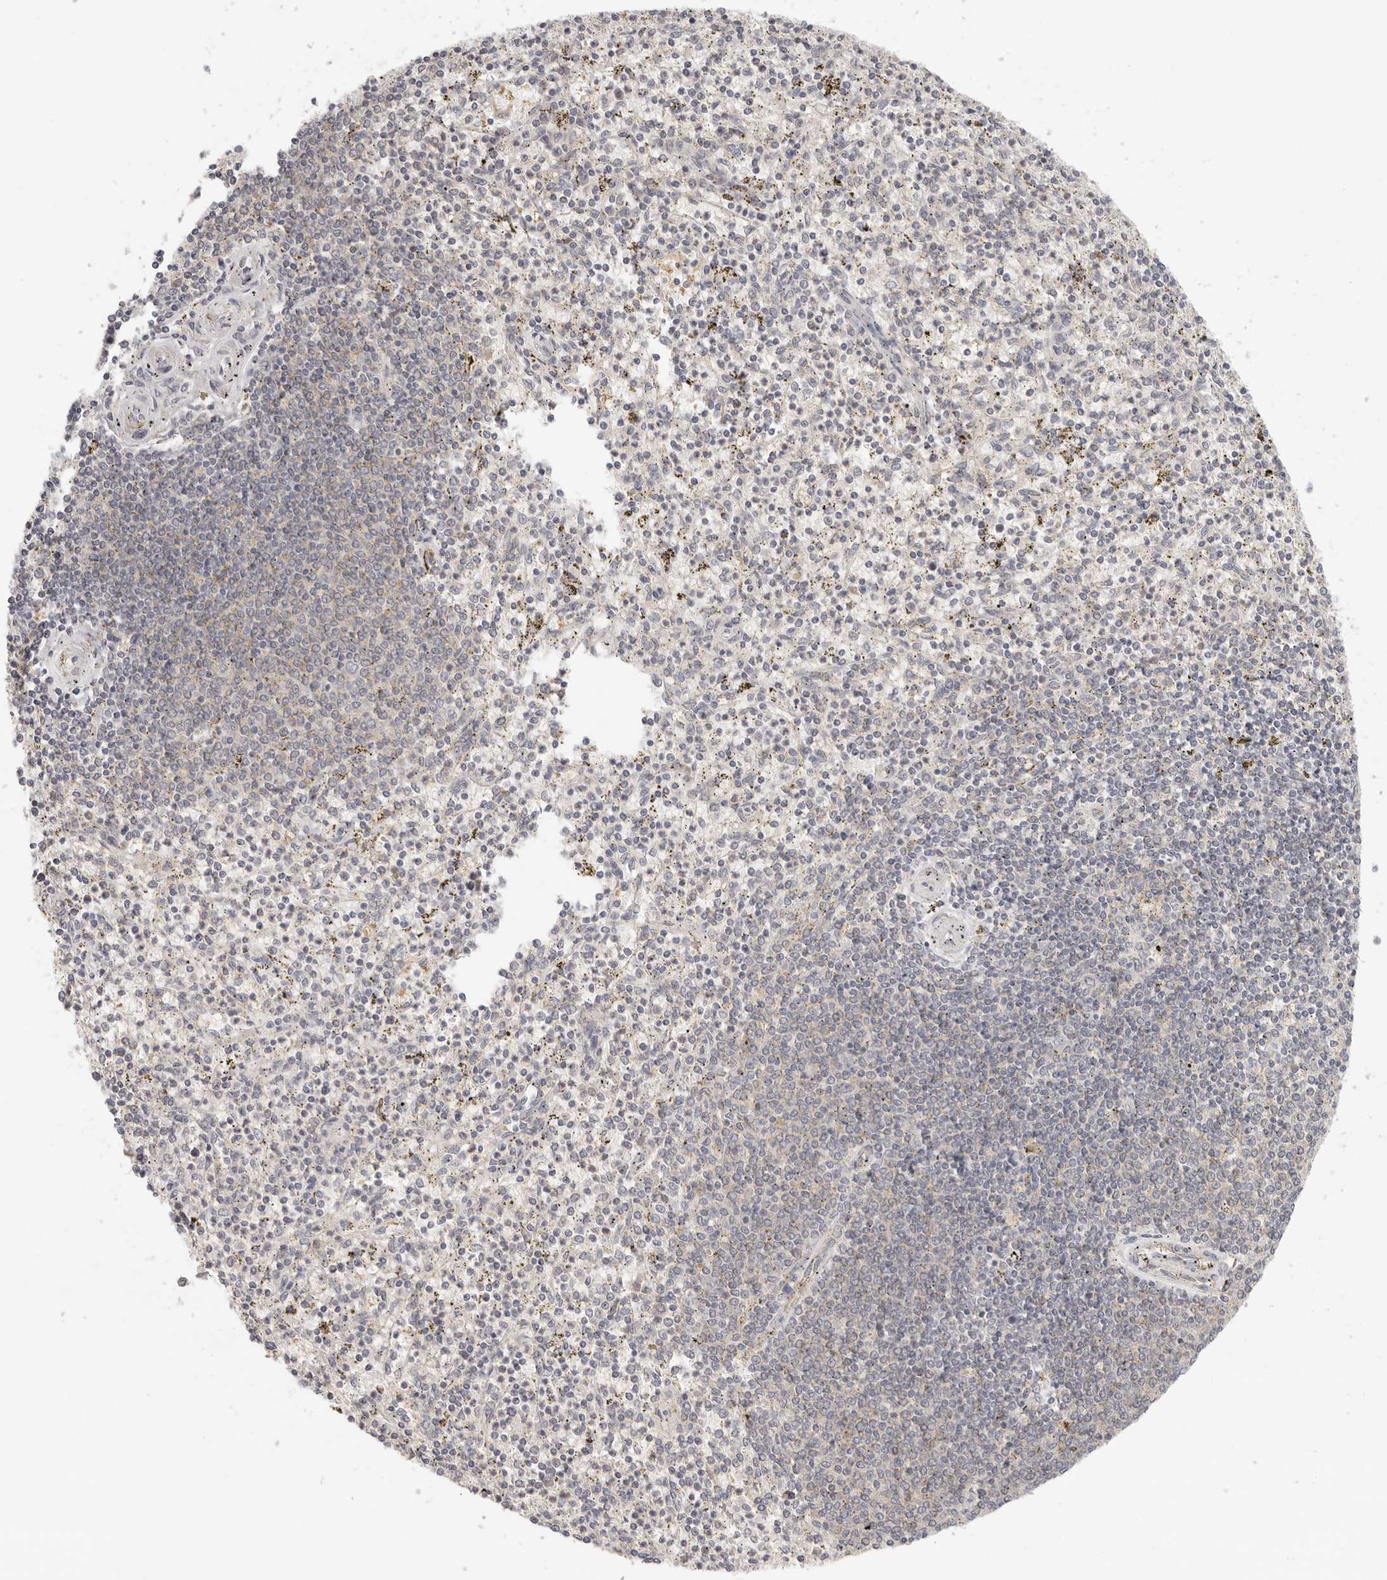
{"staining": {"intensity": "negative", "quantity": "none", "location": "none"}, "tissue": "spleen", "cell_type": "Cells in red pulp", "image_type": "normal", "snomed": [{"axis": "morphology", "description": "Normal tissue, NOS"}, {"axis": "topography", "description": "Spleen"}], "caption": "DAB (3,3'-diaminobenzidine) immunohistochemical staining of benign human spleen exhibits no significant positivity in cells in red pulp. (IHC, brightfield microscopy, high magnification).", "gene": "AHDC1", "patient": {"sex": "male", "age": 72}}